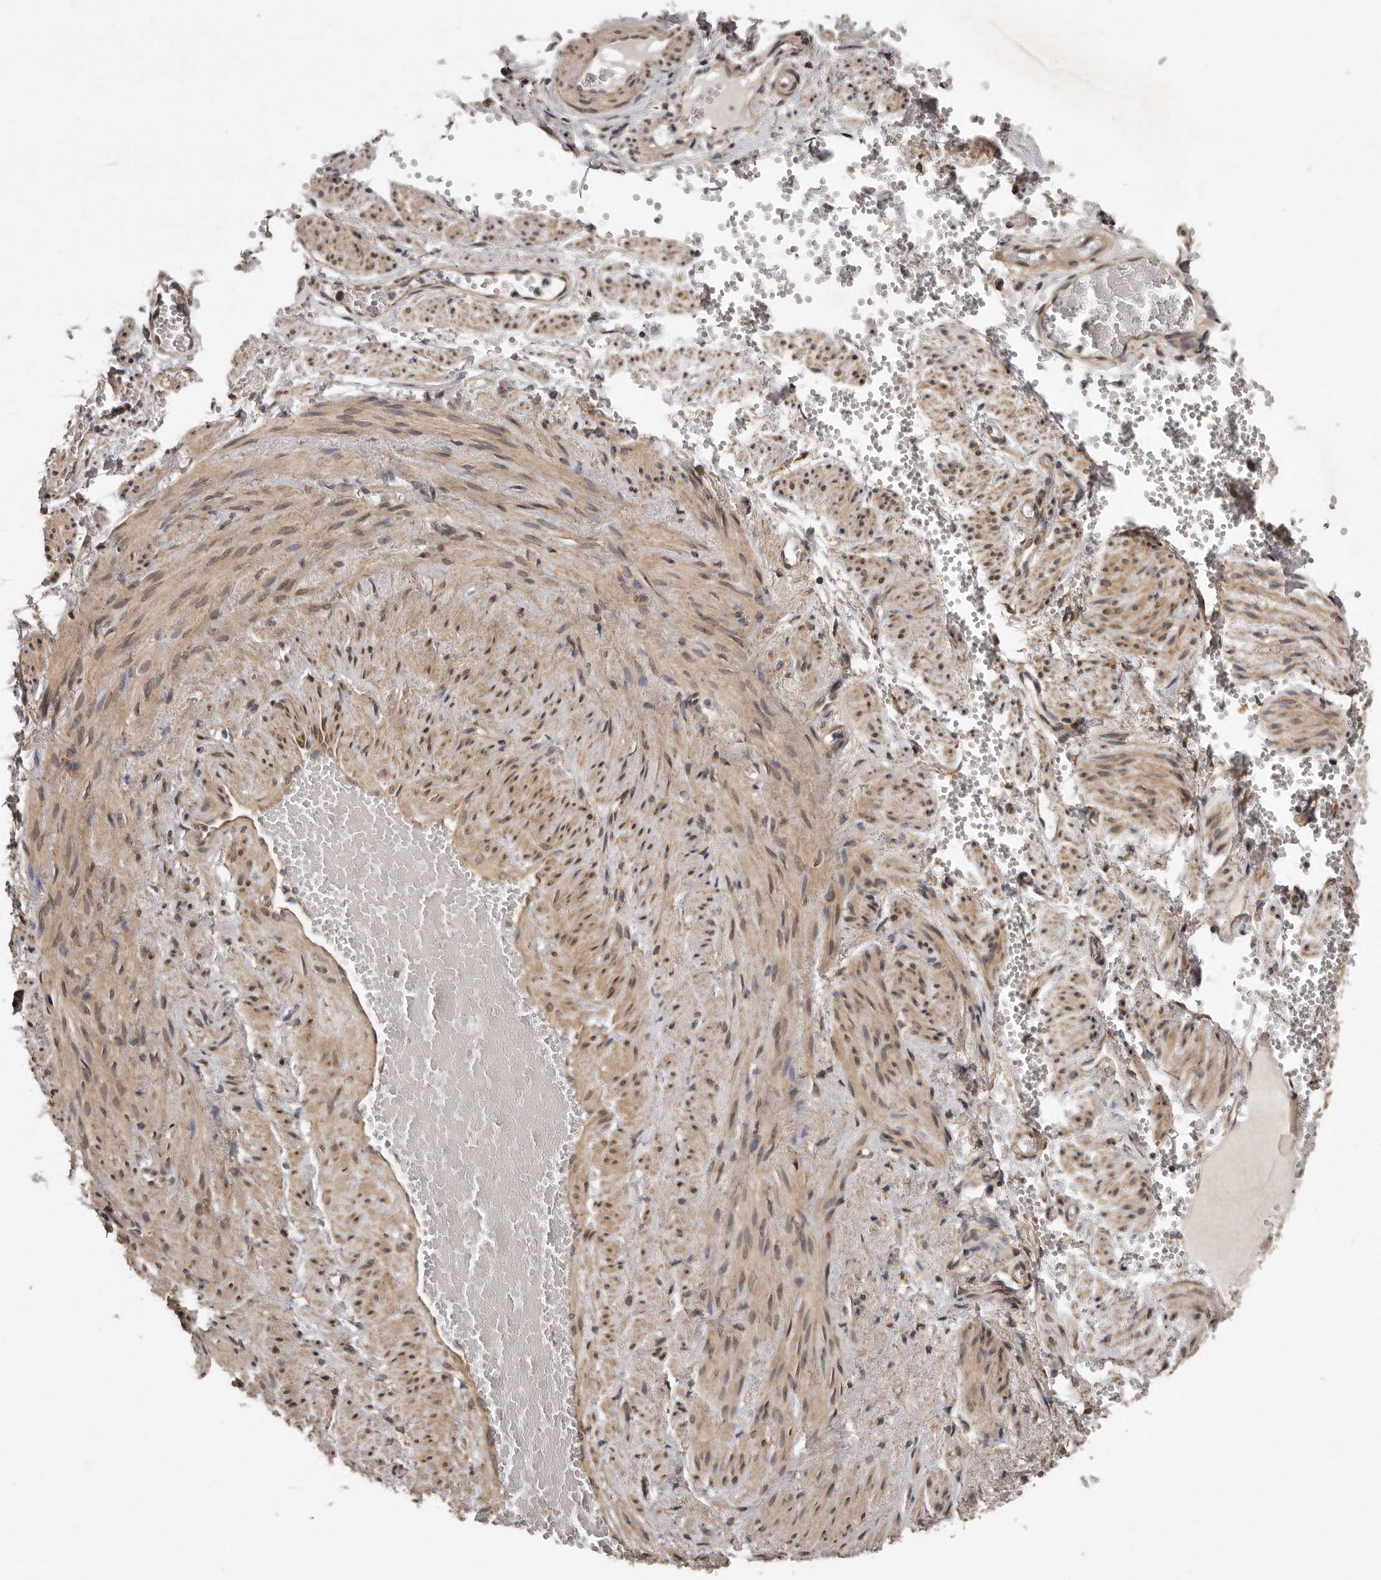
{"staining": {"intensity": "moderate", "quantity": ">75%", "location": "cytoplasmic/membranous"}, "tissue": "adipose tissue", "cell_type": "Adipocytes", "image_type": "normal", "snomed": [{"axis": "morphology", "description": "Normal tissue, NOS"}, {"axis": "topography", "description": "Smooth muscle"}, {"axis": "topography", "description": "Peripheral nerve tissue"}], "caption": "This is an image of immunohistochemistry staining of unremarkable adipose tissue, which shows moderate staining in the cytoplasmic/membranous of adipocytes.", "gene": "ARMCX1", "patient": {"sex": "female", "age": 39}}